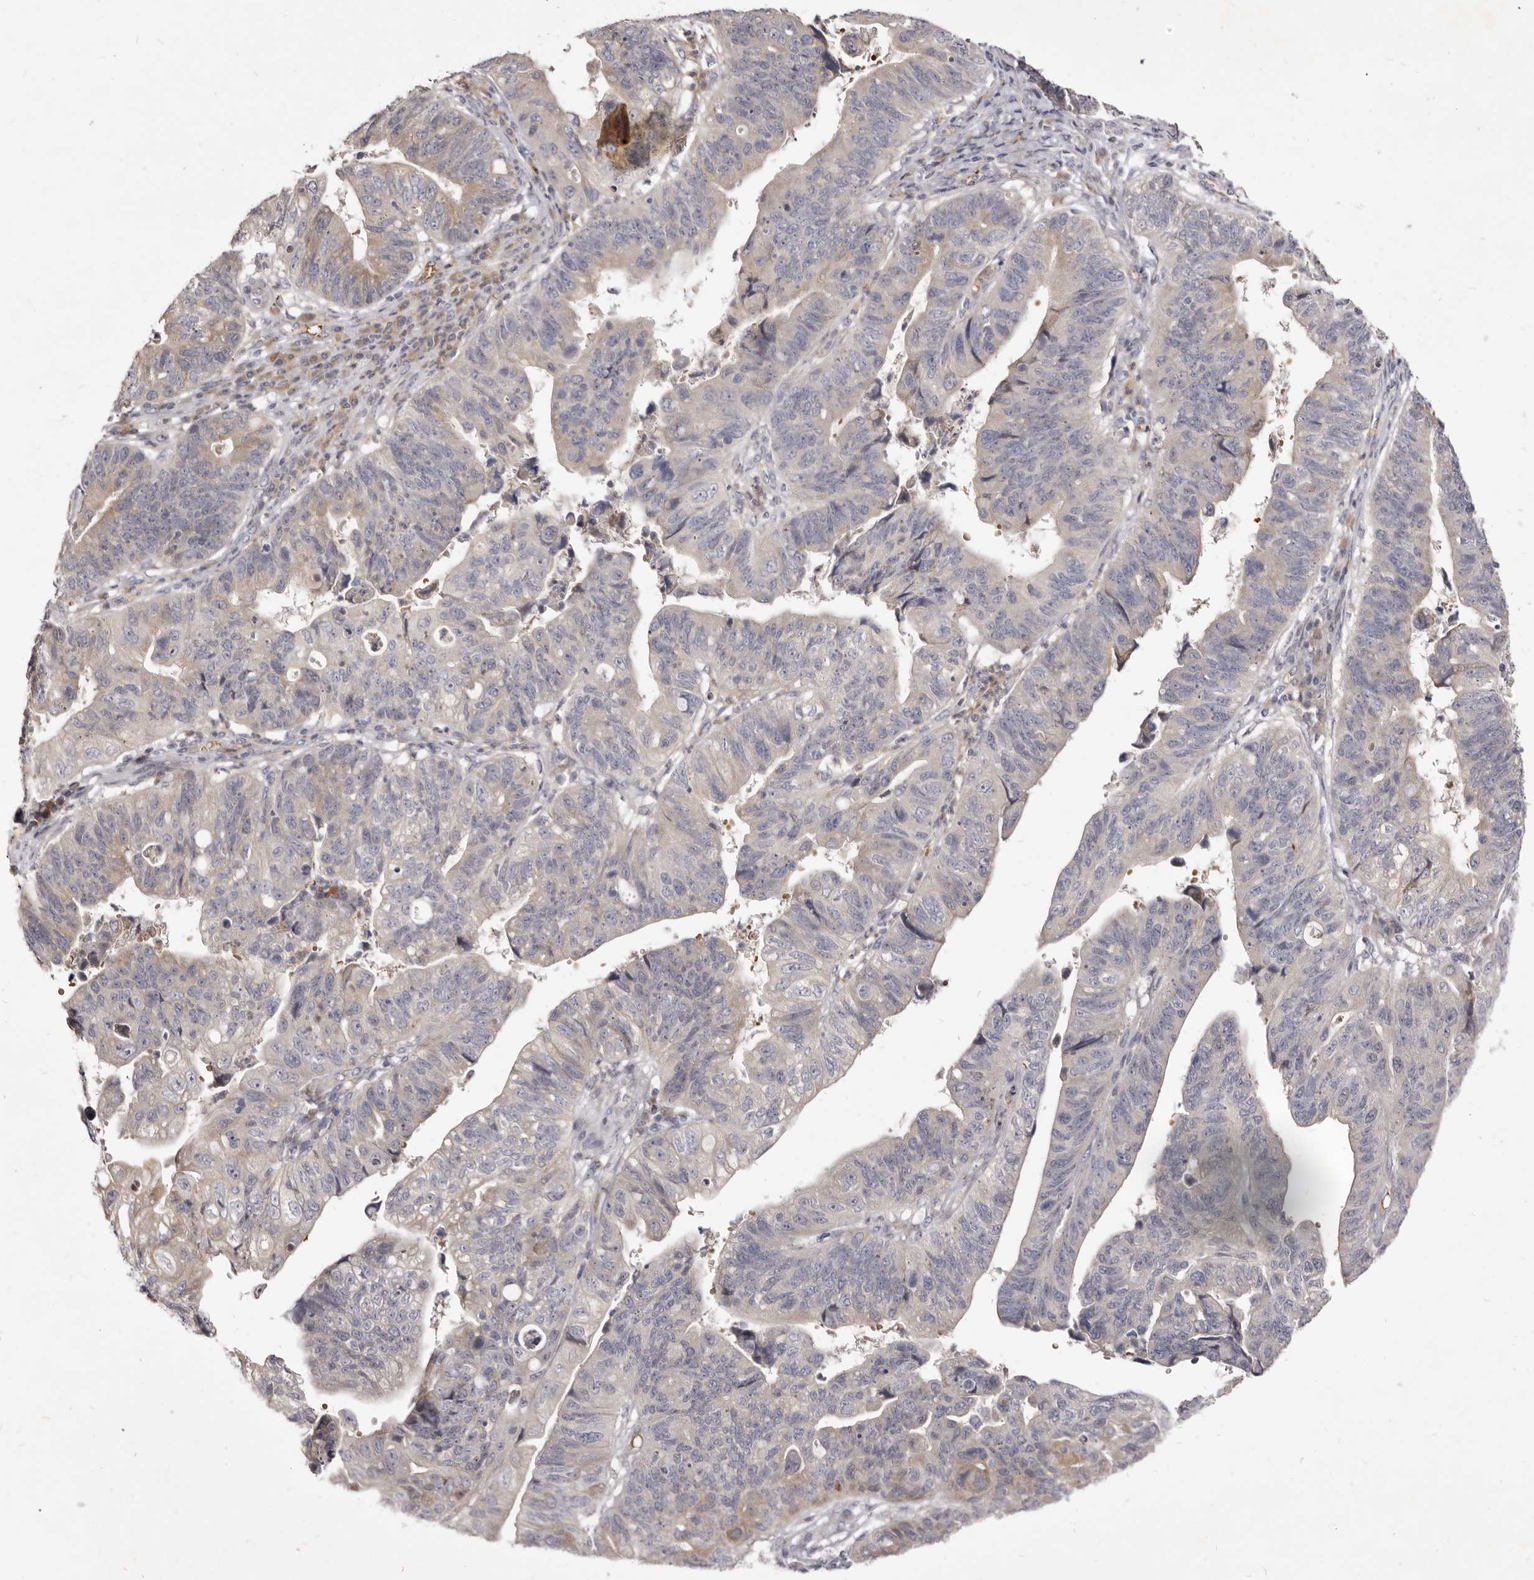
{"staining": {"intensity": "weak", "quantity": "25%-75%", "location": "cytoplasmic/membranous"}, "tissue": "stomach cancer", "cell_type": "Tumor cells", "image_type": "cancer", "snomed": [{"axis": "morphology", "description": "Adenocarcinoma, NOS"}, {"axis": "topography", "description": "Stomach"}], "caption": "A micrograph of human stomach cancer (adenocarcinoma) stained for a protein reveals weak cytoplasmic/membranous brown staining in tumor cells.", "gene": "KIF2B", "patient": {"sex": "male", "age": 59}}